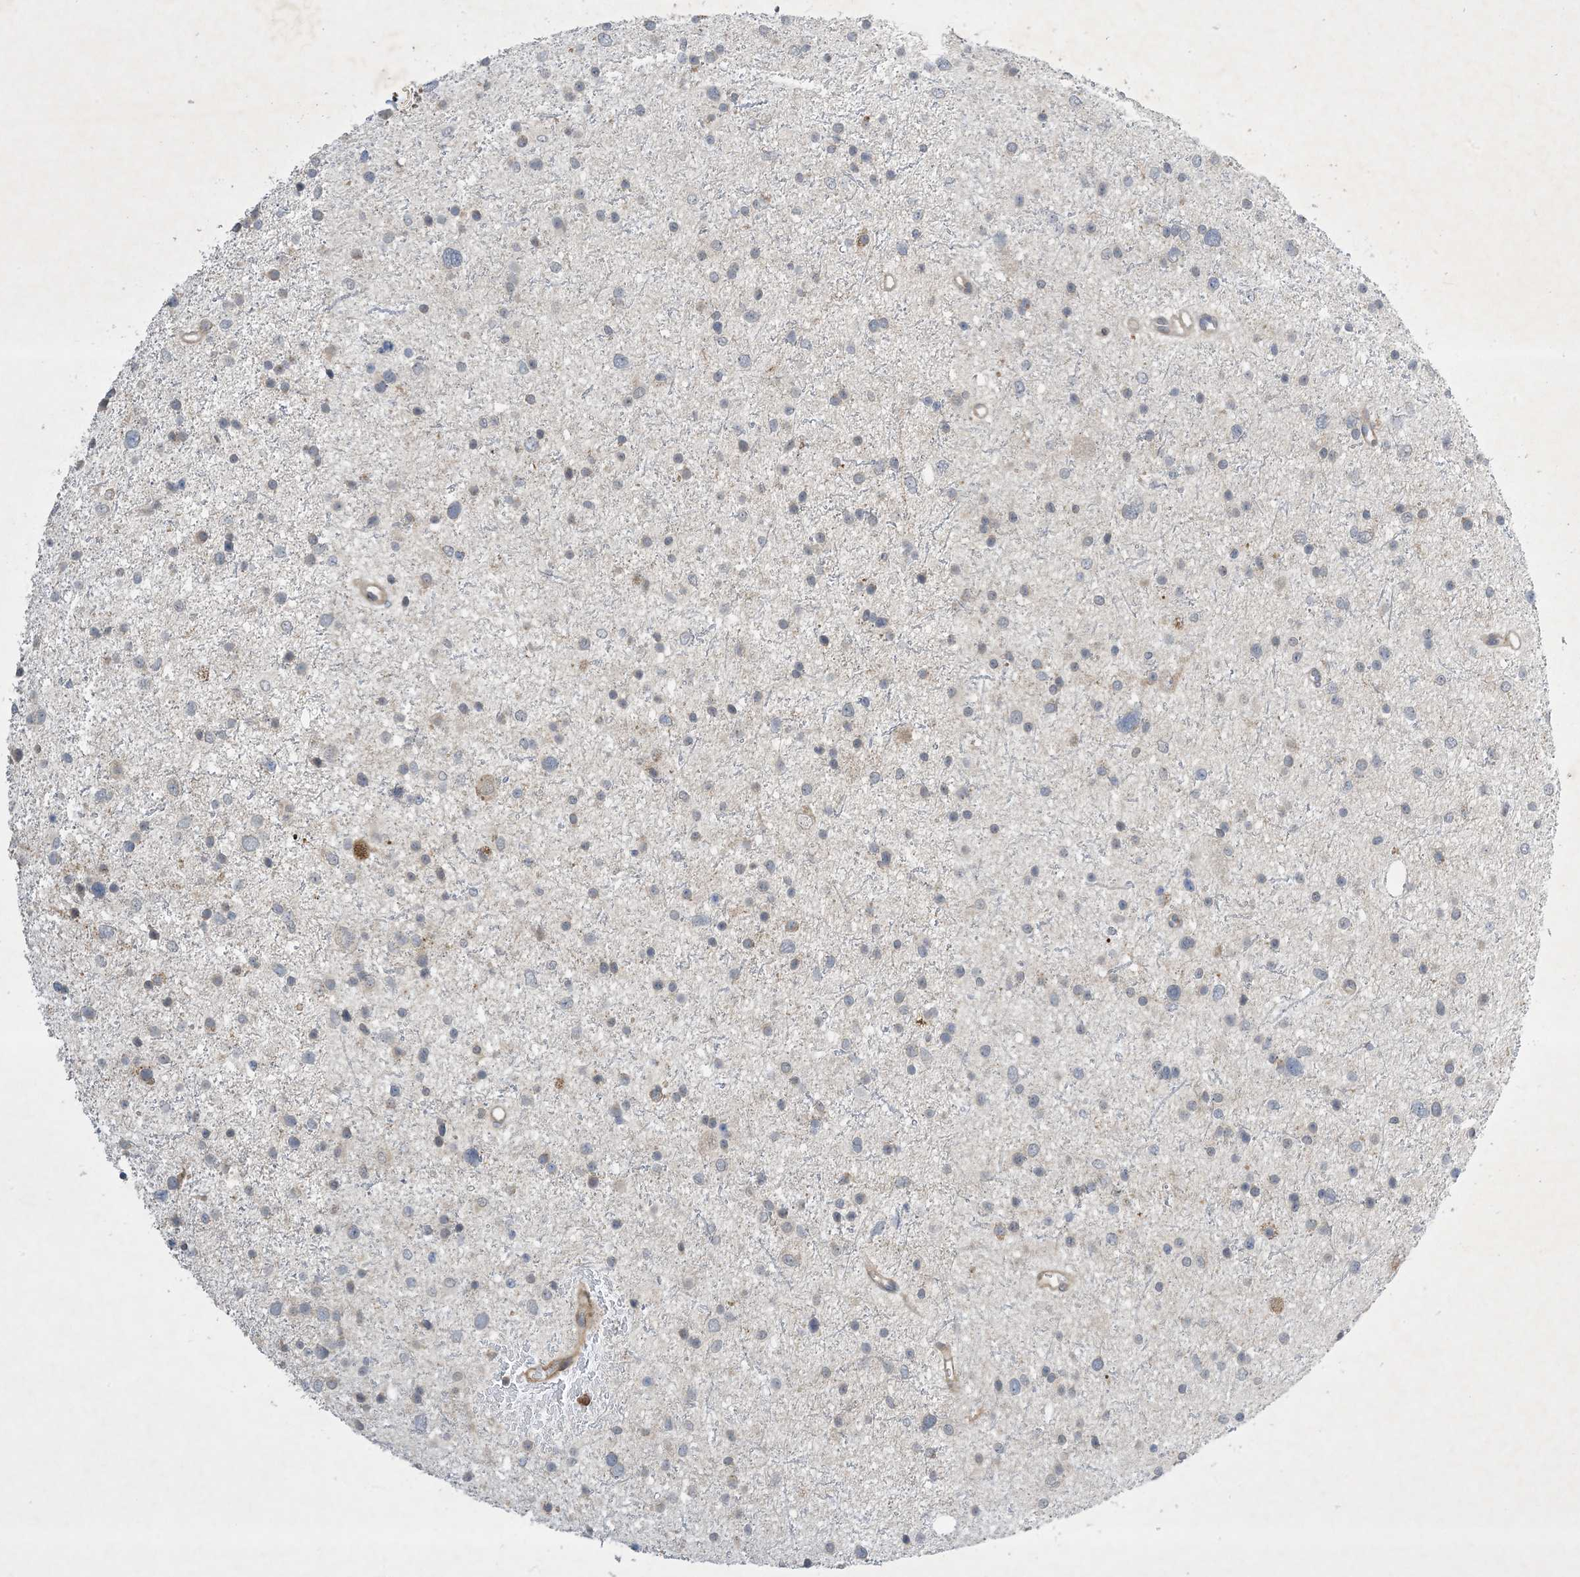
{"staining": {"intensity": "negative", "quantity": "none", "location": "none"}, "tissue": "glioma", "cell_type": "Tumor cells", "image_type": "cancer", "snomed": [{"axis": "morphology", "description": "Glioma, malignant, Low grade"}, {"axis": "topography", "description": "Brain"}], "caption": "There is no significant staining in tumor cells of glioma. The staining was performed using DAB (3,3'-diaminobenzidine) to visualize the protein expression in brown, while the nuclei were stained in blue with hematoxylin (Magnification: 20x).", "gene": "AK9", "patient": {"sex": "female", "age": 37}}